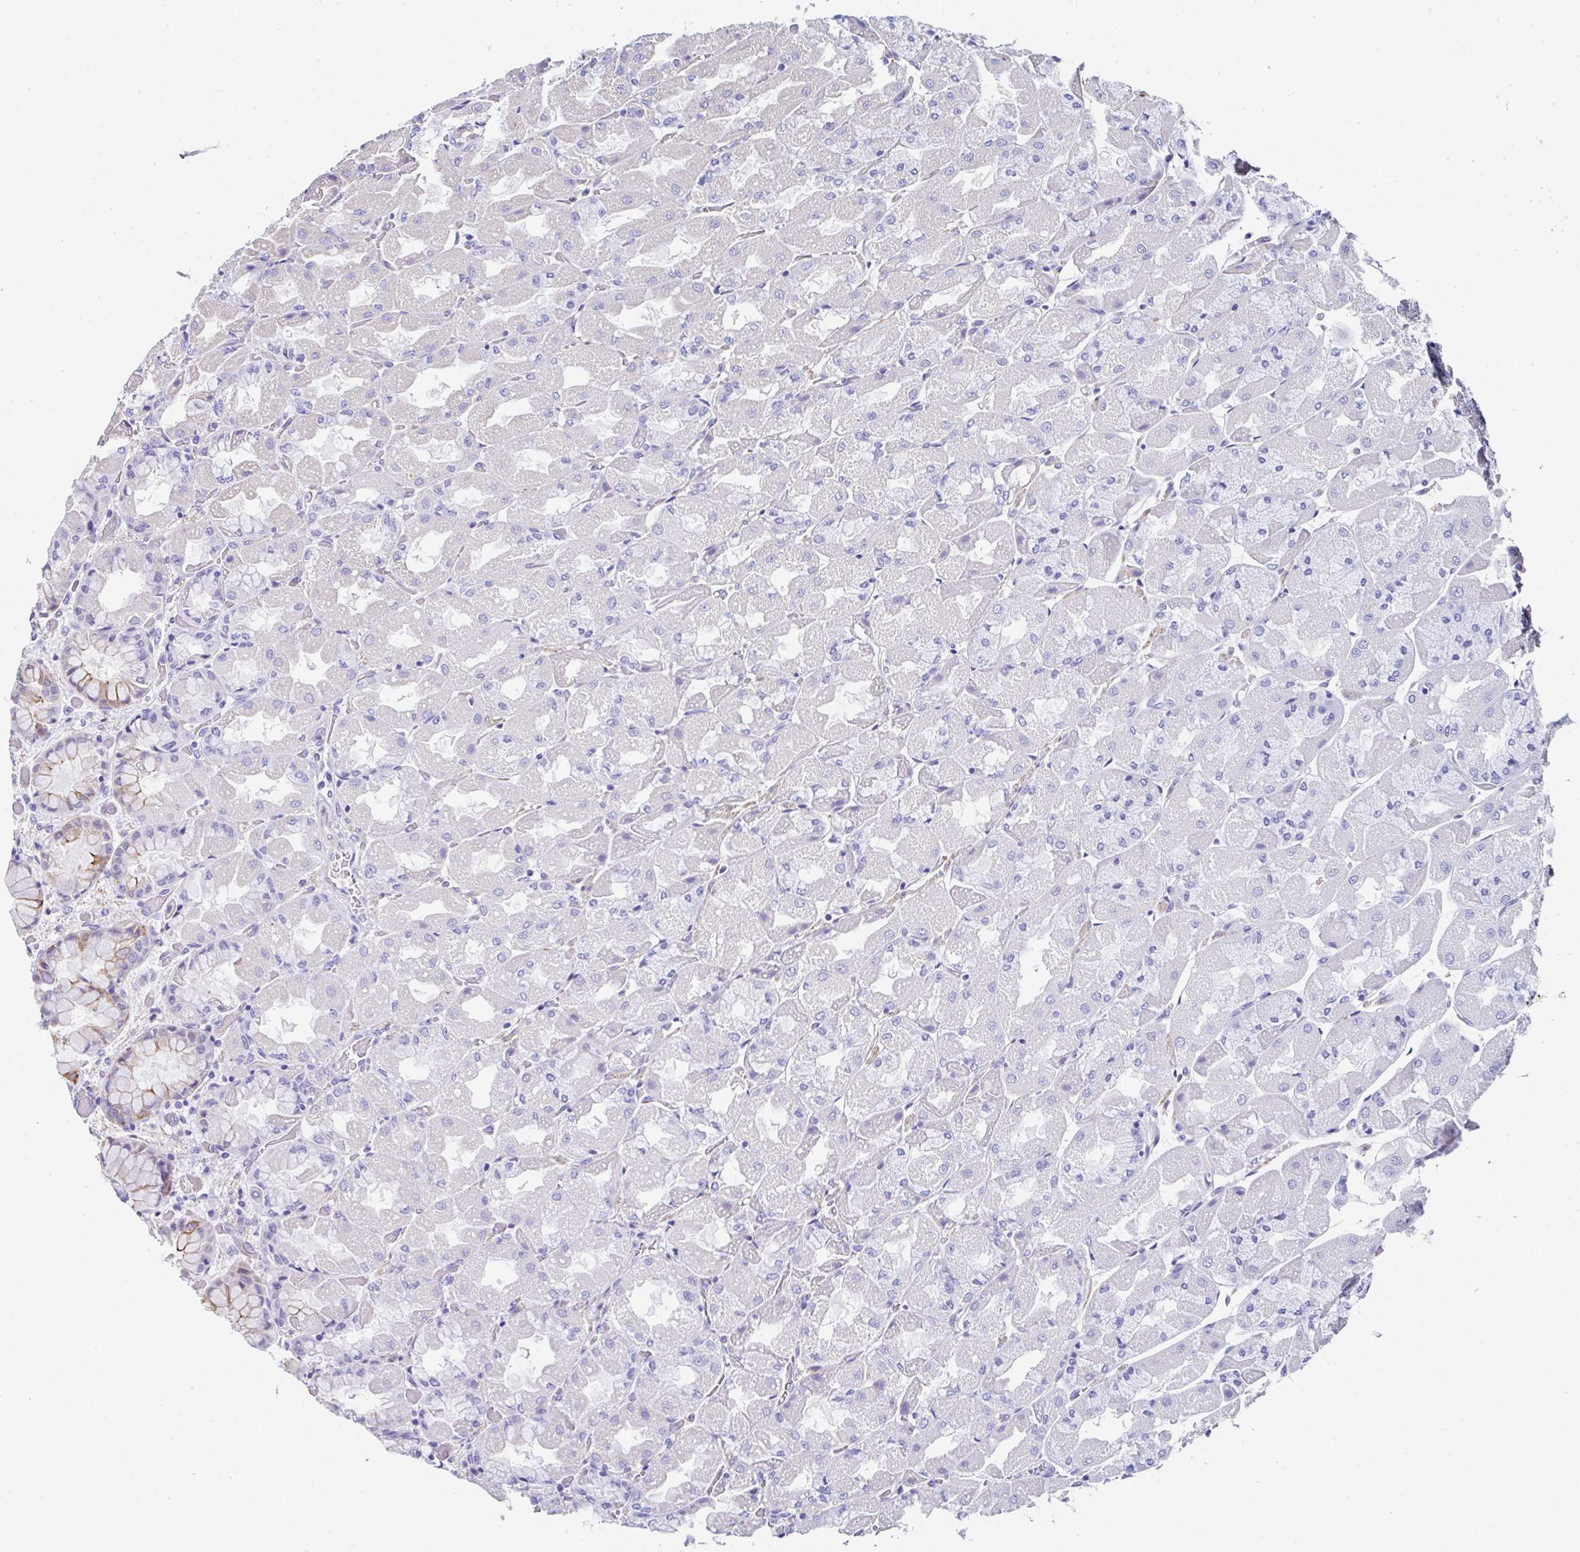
{"staining": {"intensity": "weak", "quantity": "<25%", "location": "cytoplasmic/membranous"}, "tissue": "stomach", "cell_type": "Glandular cells", "image_type": "normal", "snomed": [{"axis": "morphology", "description": "Normal tissue, NOS"}, {"axis": "topography", "description": "Stomach"}], "caption": "Immunohistochemistry (IHC) micrograph of unremarkable stomach stained for a protein (brown), which reveals no positivity in glandular cells.", "gene": "PPFIA4", "patient": {"sex": "female", "age": 61}}